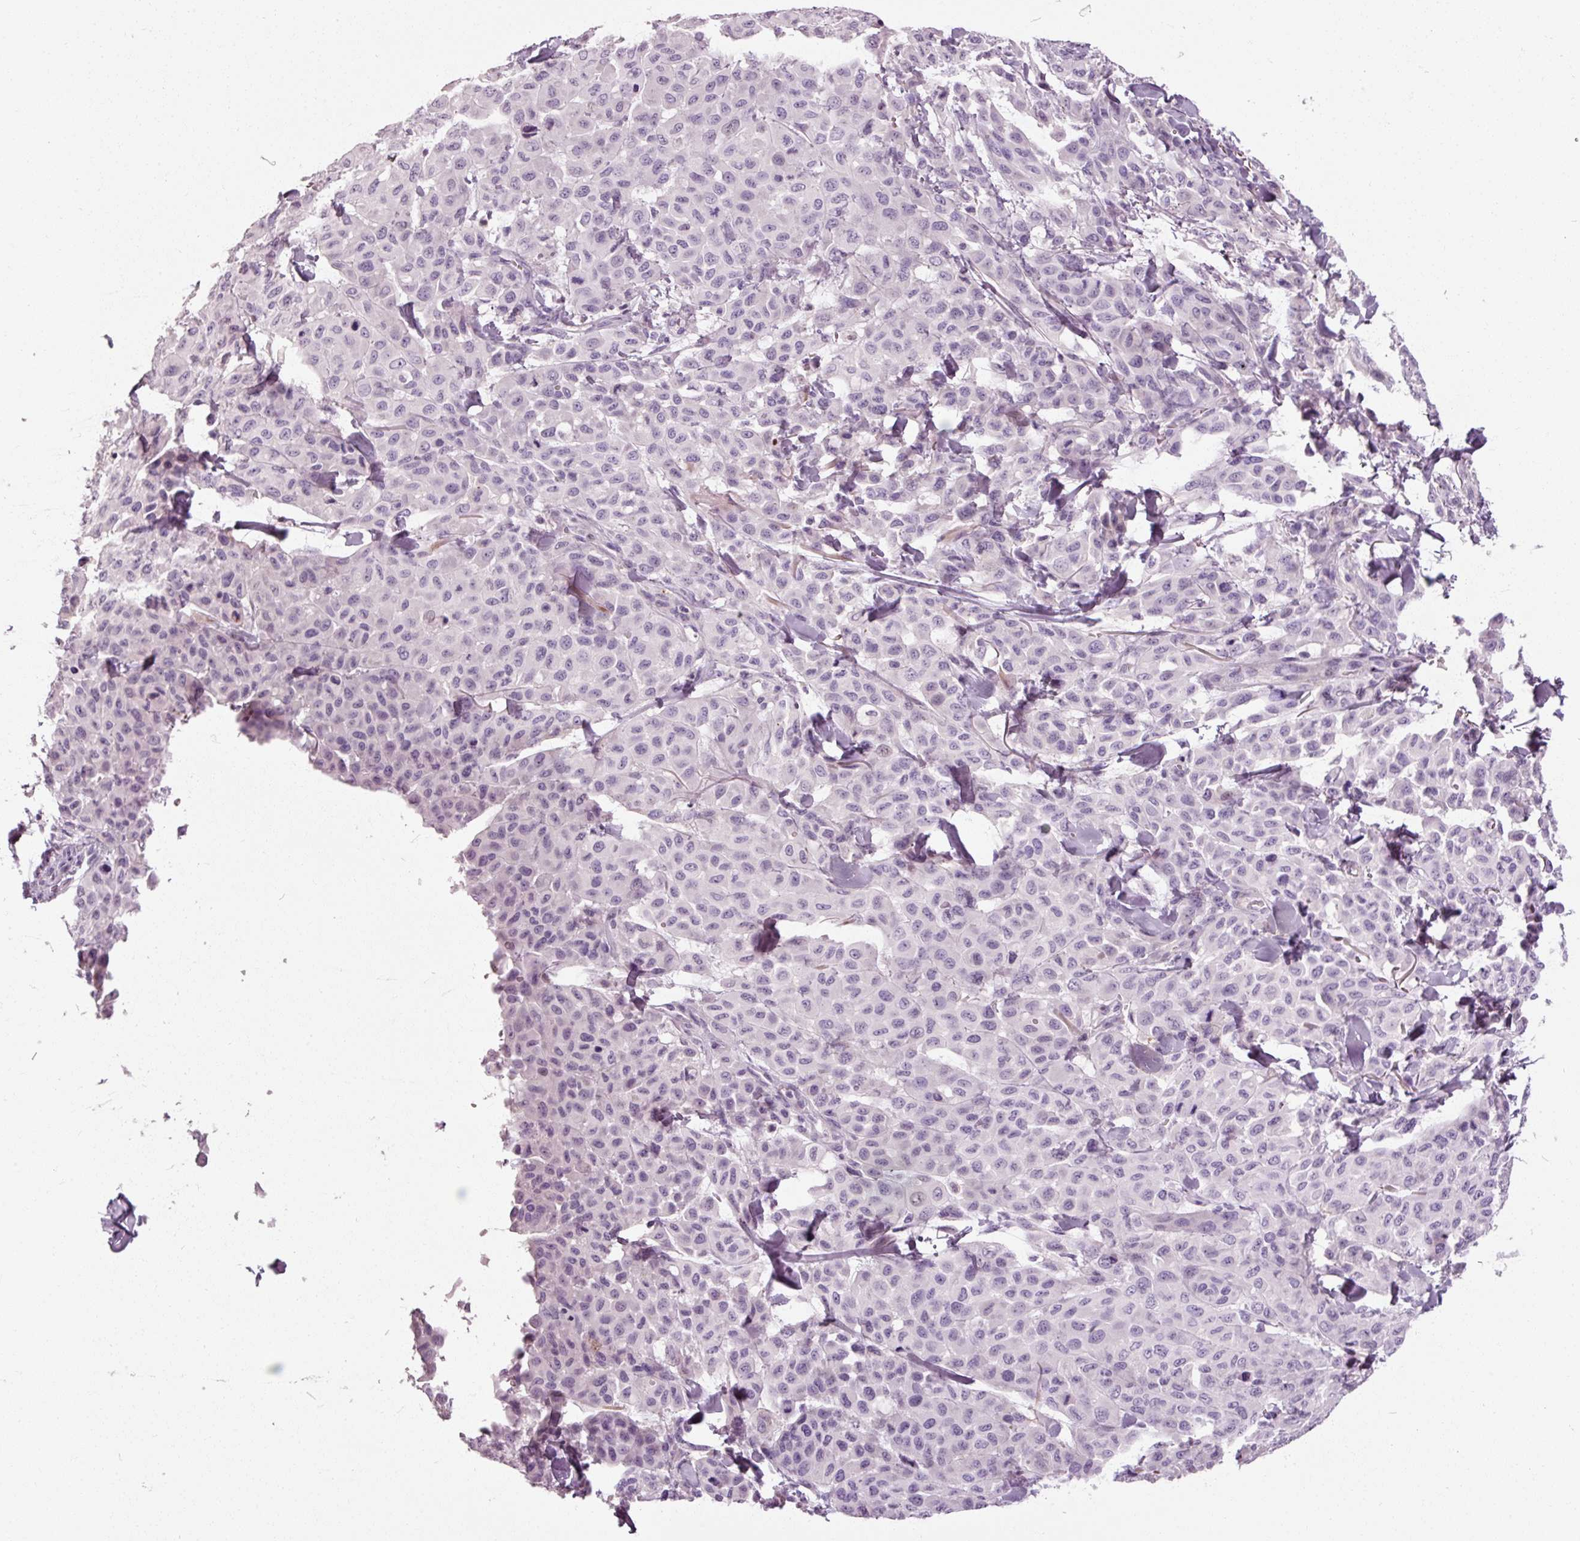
{"staining": {"intensity": "negative", "quantity": "none", "location": "none"}, "tissue": "melanoma", "cell_type": "Tumor cells", "image_type": "cancer", "snomed": [{"axis": "morphology", "description": "Malignant melanoma, Metastatic site"}, {"axis": "topography", "description": "Skin"}], "caption": "This is an IHC image of melanoma. There is no expression in tumor cells.", "gene": "MUC5AC", "patient": {"sex": "female", "age": 81}}